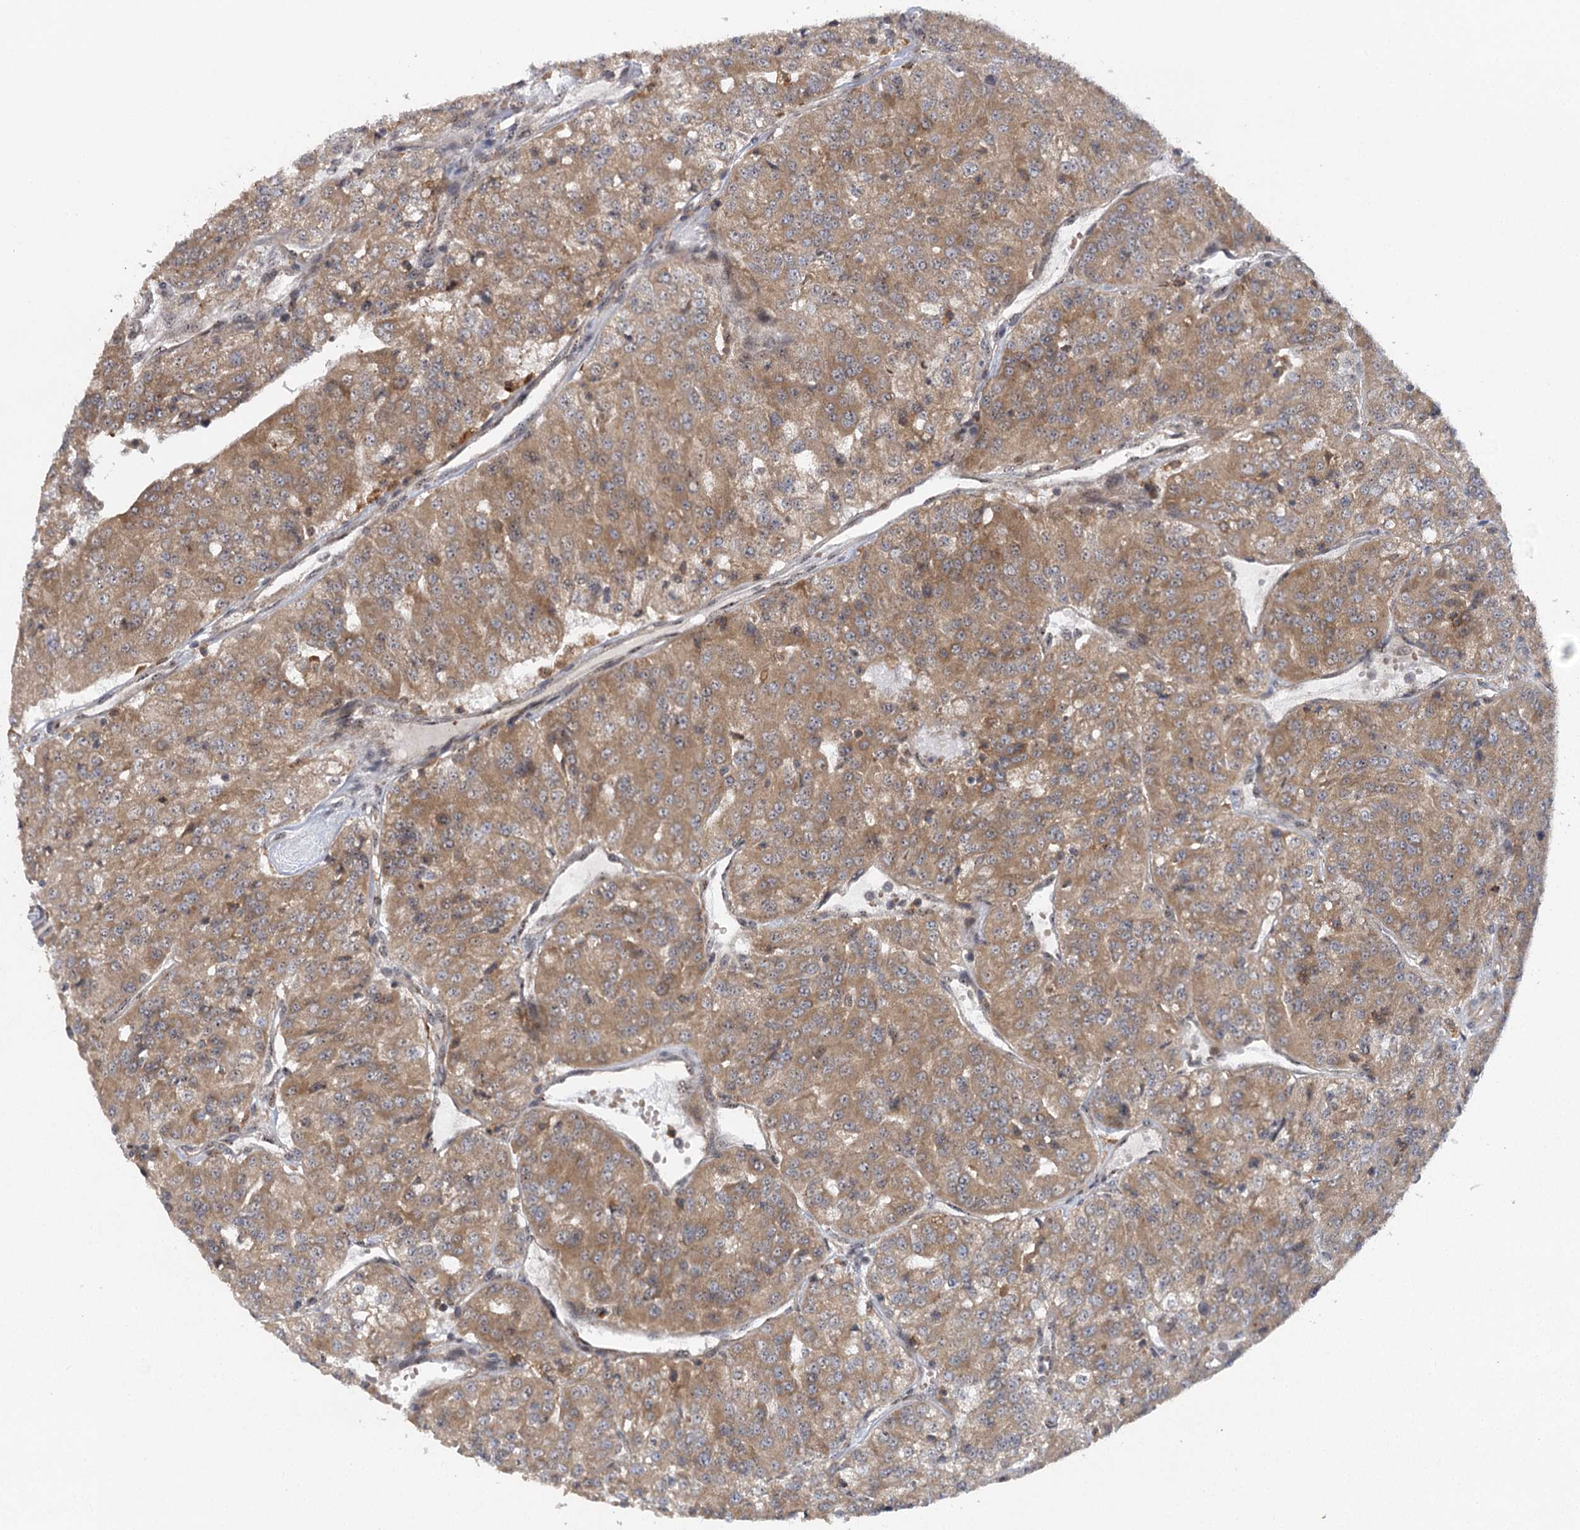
{"staining": {"intensity": "moderate", "quantity": ">75%", "location": "cytoplasmic/membranous"}, "tissue": "renal cancer", "cell_type": "Tumor cells", "image_type": "cancer", "snomed": [{"axis": "morphology", "description": "Adenocarcinoma, NOS"}, {"axis": "topography", "description": "Kidney"}], "caption": "There is medium levels of moderate cytoplasmic/membranous positivity in tumor cells of renal adenocarcinoma, as demonstrated by immunohistochemical staining (brown color).", "gene": "C12orf4", "patient": {"sex": "female", "age": 63}}